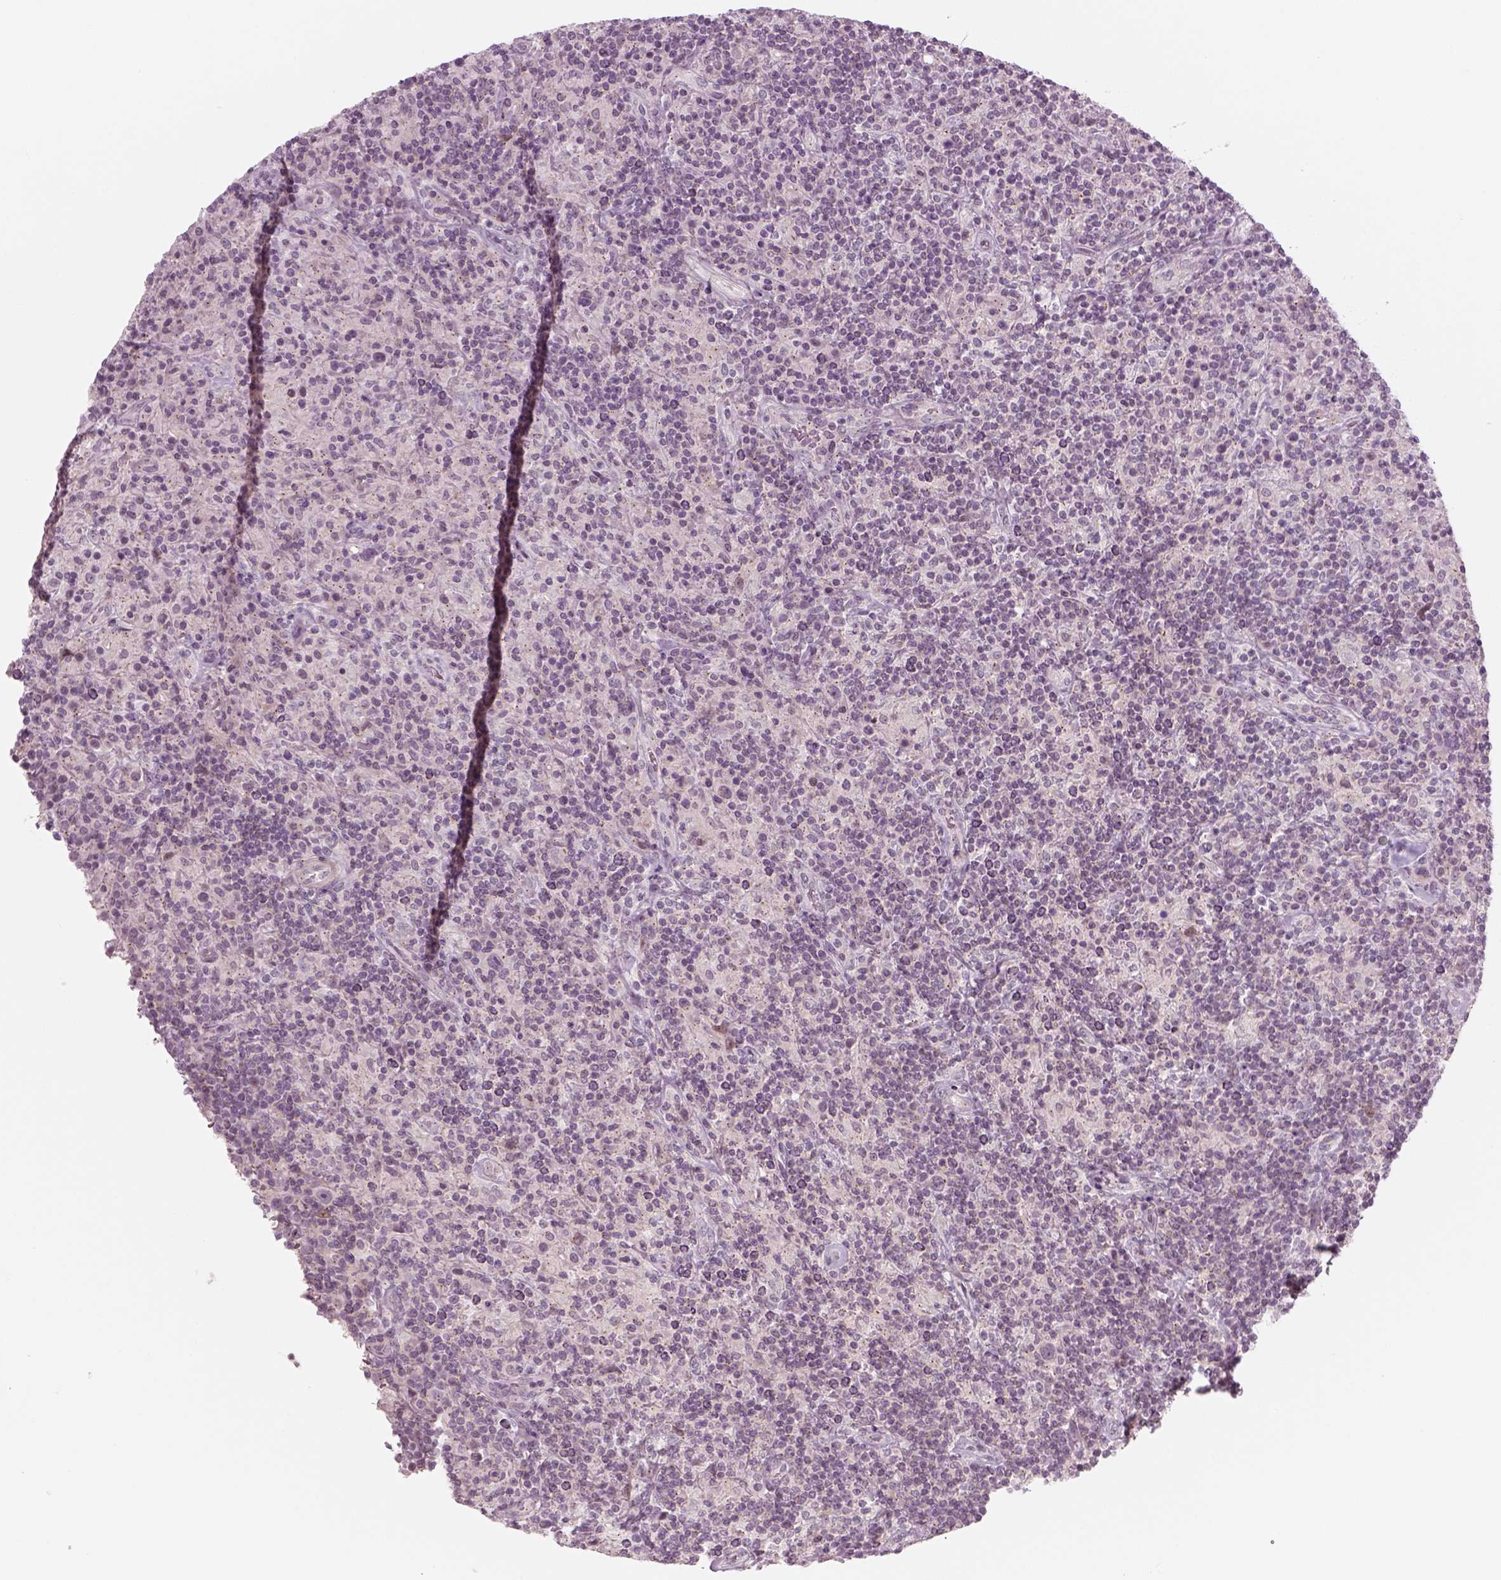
{"staining": {"intensity": "negative", "quantity": "none", "location": "none"}, "tissue": "lymphoma", "cell_type": "Tumor cells", "image_type": "cancer", "snomed": [{"axis": "morphology", "description": "Hodgkin's disease, NOS"}, {"axis": "topography", "description": "Lymph node"}], "caption": "Hodgkin's disease stained for a protein using IHC shows no positivity tumor cells.", "gene": "MLIP", "patient": {"sex": "male", "age": 70}}